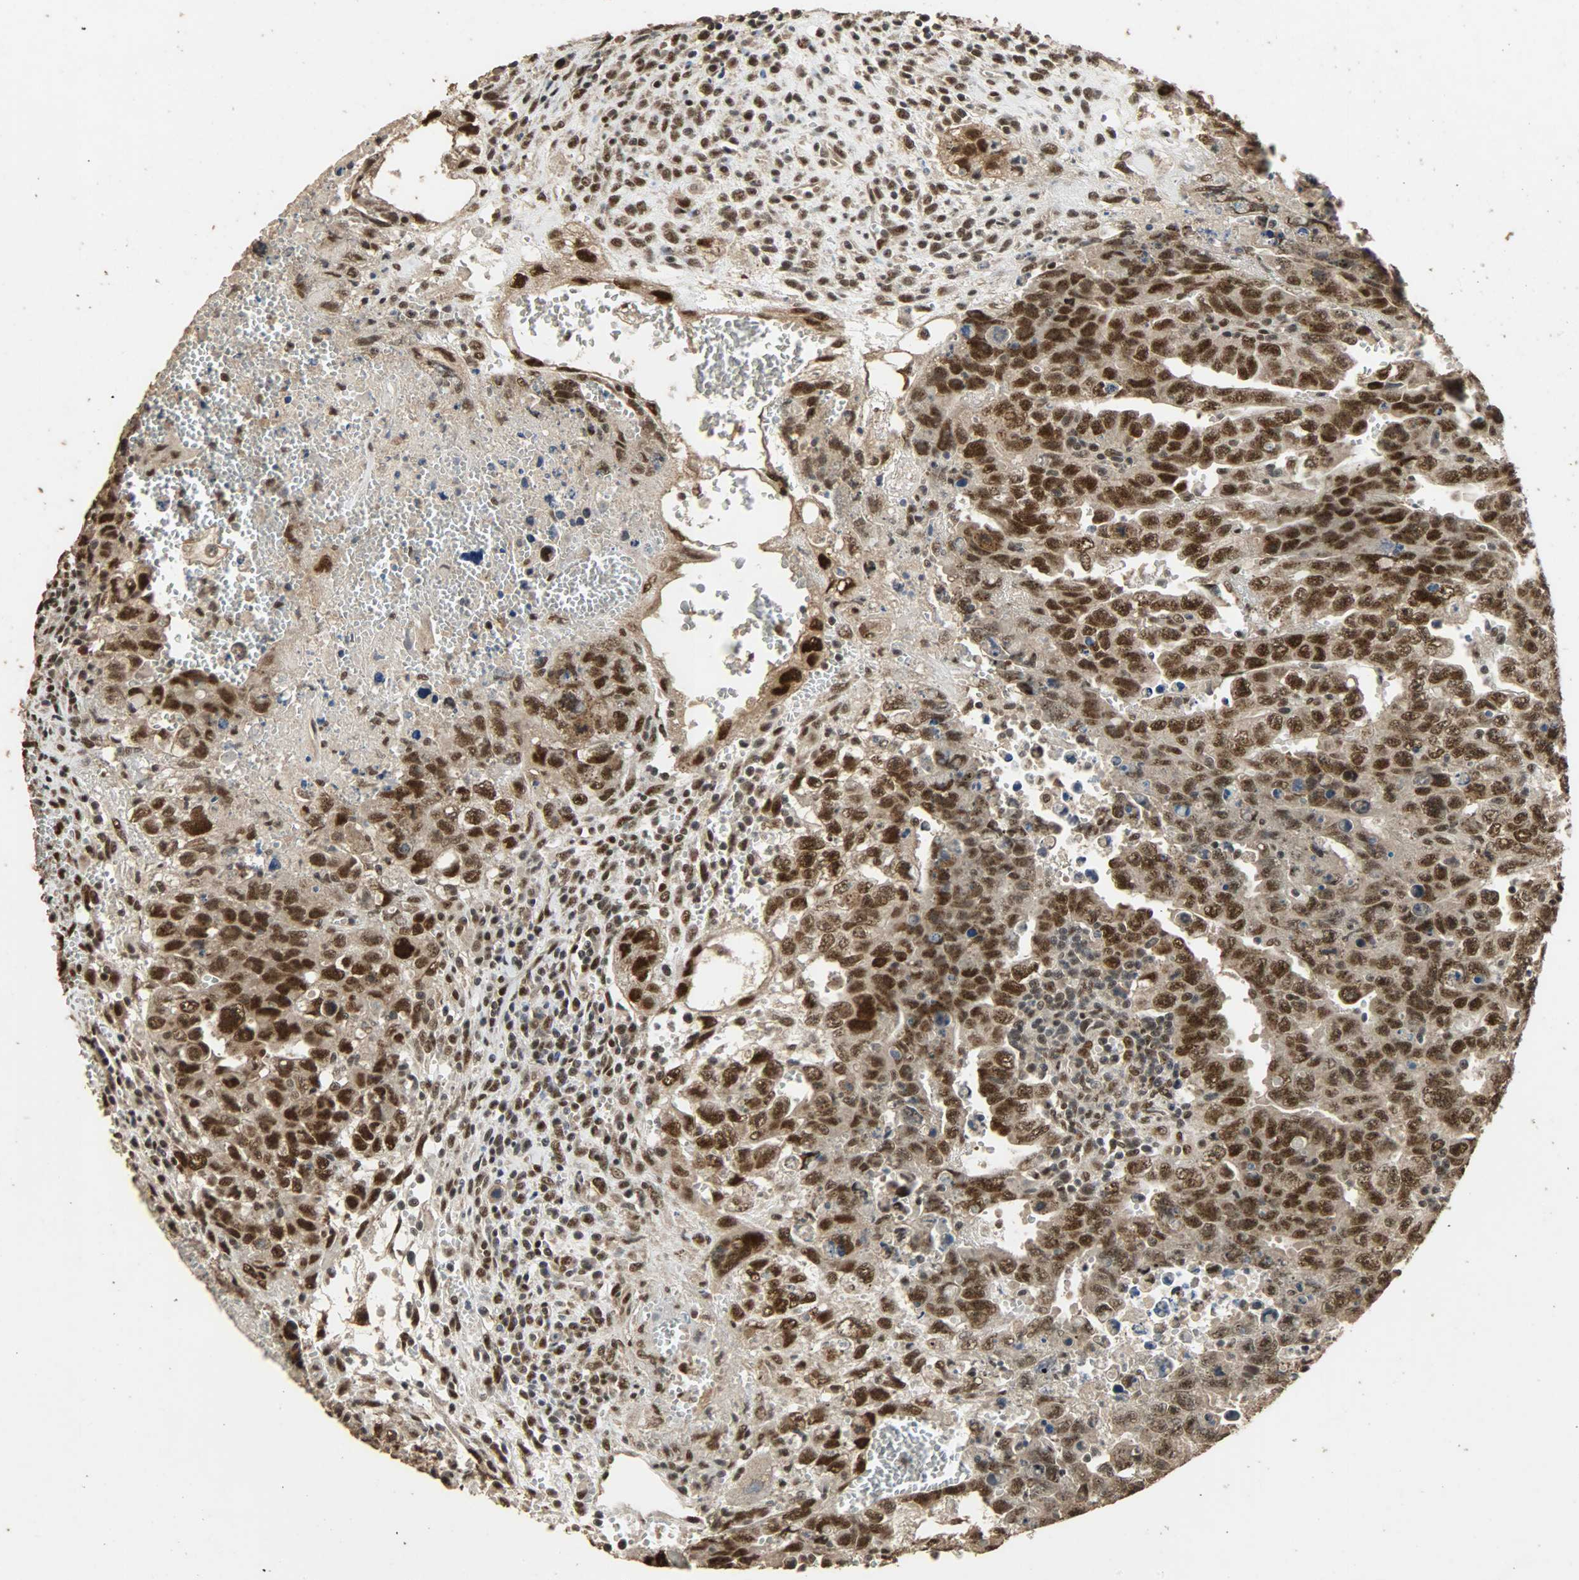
{"staining": {"intensity": "strong", "quantity": ">75%", "location": "cytoplasmic/membranous,nuclear"}, "tissue": "testis cancer", "cell_type": "Tumor cells", "image_type": "cancer", "snomed": [{"axis": "morphology", "description": "Carcinoma, Embryonal, NOS"}, {"axis": "topography", "description": "Testis"}], "caption": "A photomicrograph of human testis embryonal carcinoma stained for a protein shows strong cytoplasmic/membranous and nuclear brown staining in tumor cells.", "gene": "CCNT2", "patient": {"sex": "male", "age": 28}}